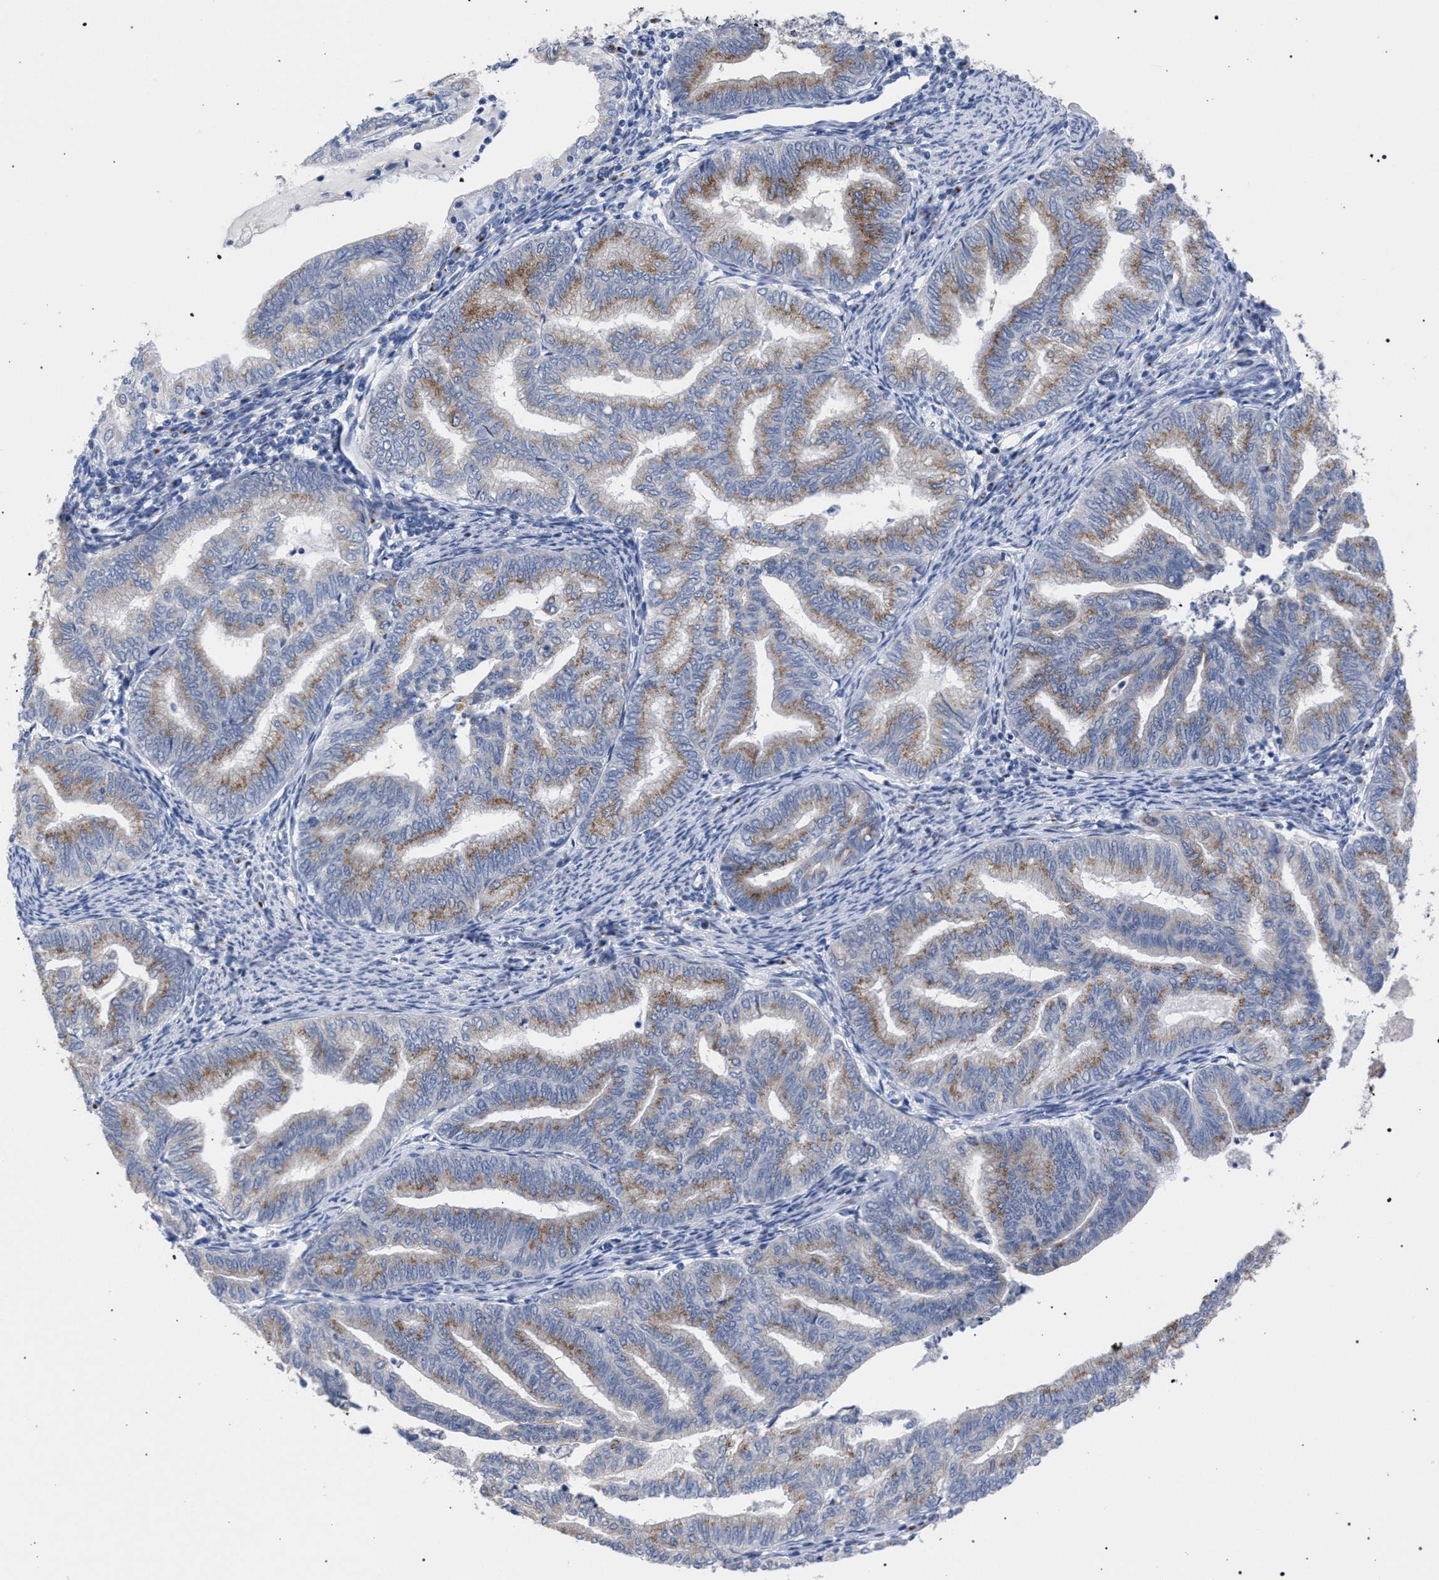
{"staining": {"intensity": "weak", "quantity": "25%-75%", "location": "cytoplasmic/membranous"}, "tissue": "endometrial cancer", "cell_type": "Tumor cells", "image_type": "cancer", "snomed": [{"axis": "morphology", "description": "Adenocarcinoma, NOS"}, {"axis": "topography", "description": "Endometrium"}], "caption": "Endometrial adenocarcinoma tissue reveals weak cytoplasmic/membranous staining in approximately 25%-75% of tumor cells, visualized by immunohistochemistry. (Stains: DAB in brown, nuclei in blue, Microscopy: brightfield microscopy at high magnification).", "gene": "GOLGA2", "patient": {"sex": "female", "age": 79}}